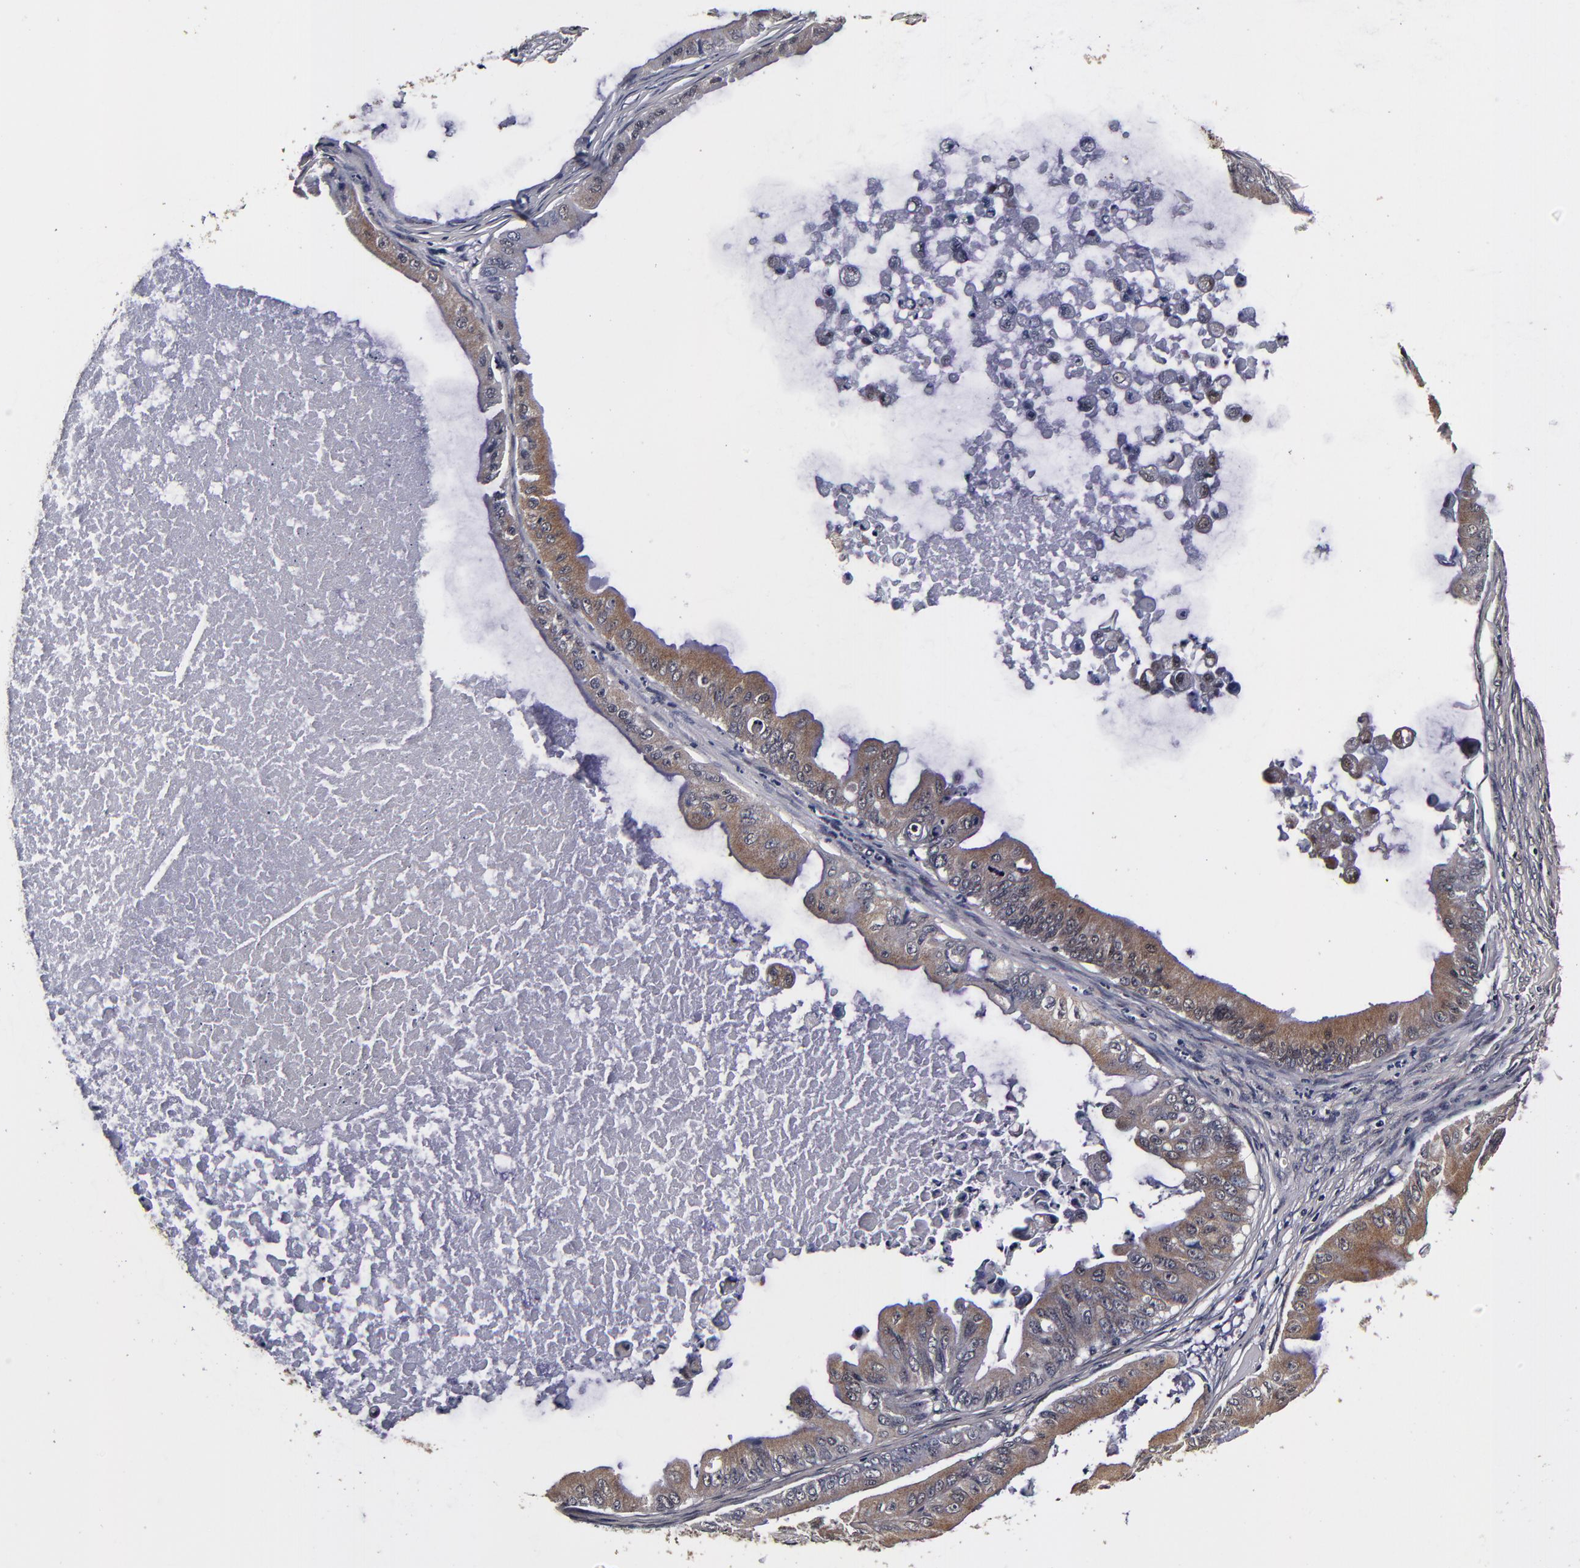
{"staining": {"intensity": "moderate", "quantity": ">75%", "location": "cytoplasmic/membranous"}, "tissue": "ovarian cancer", "cell_type": "Tumor cells", "image_type": "cancer", "snomed": [{"axis": "morphology", "description": "Cystadenocarcinoma, mucinous, NOS"}, {"axis": "topography", "description": "Ovary"}], "caption": "Mucinous cystadenocarcinoma (ovarian) stained with a brown dye demonstrates moderate cytoplasmic/membranous positive positivity in about >75% of tumor cells.", "gene": "MMP15", "patient": {"sex": "female", "age": 37}}